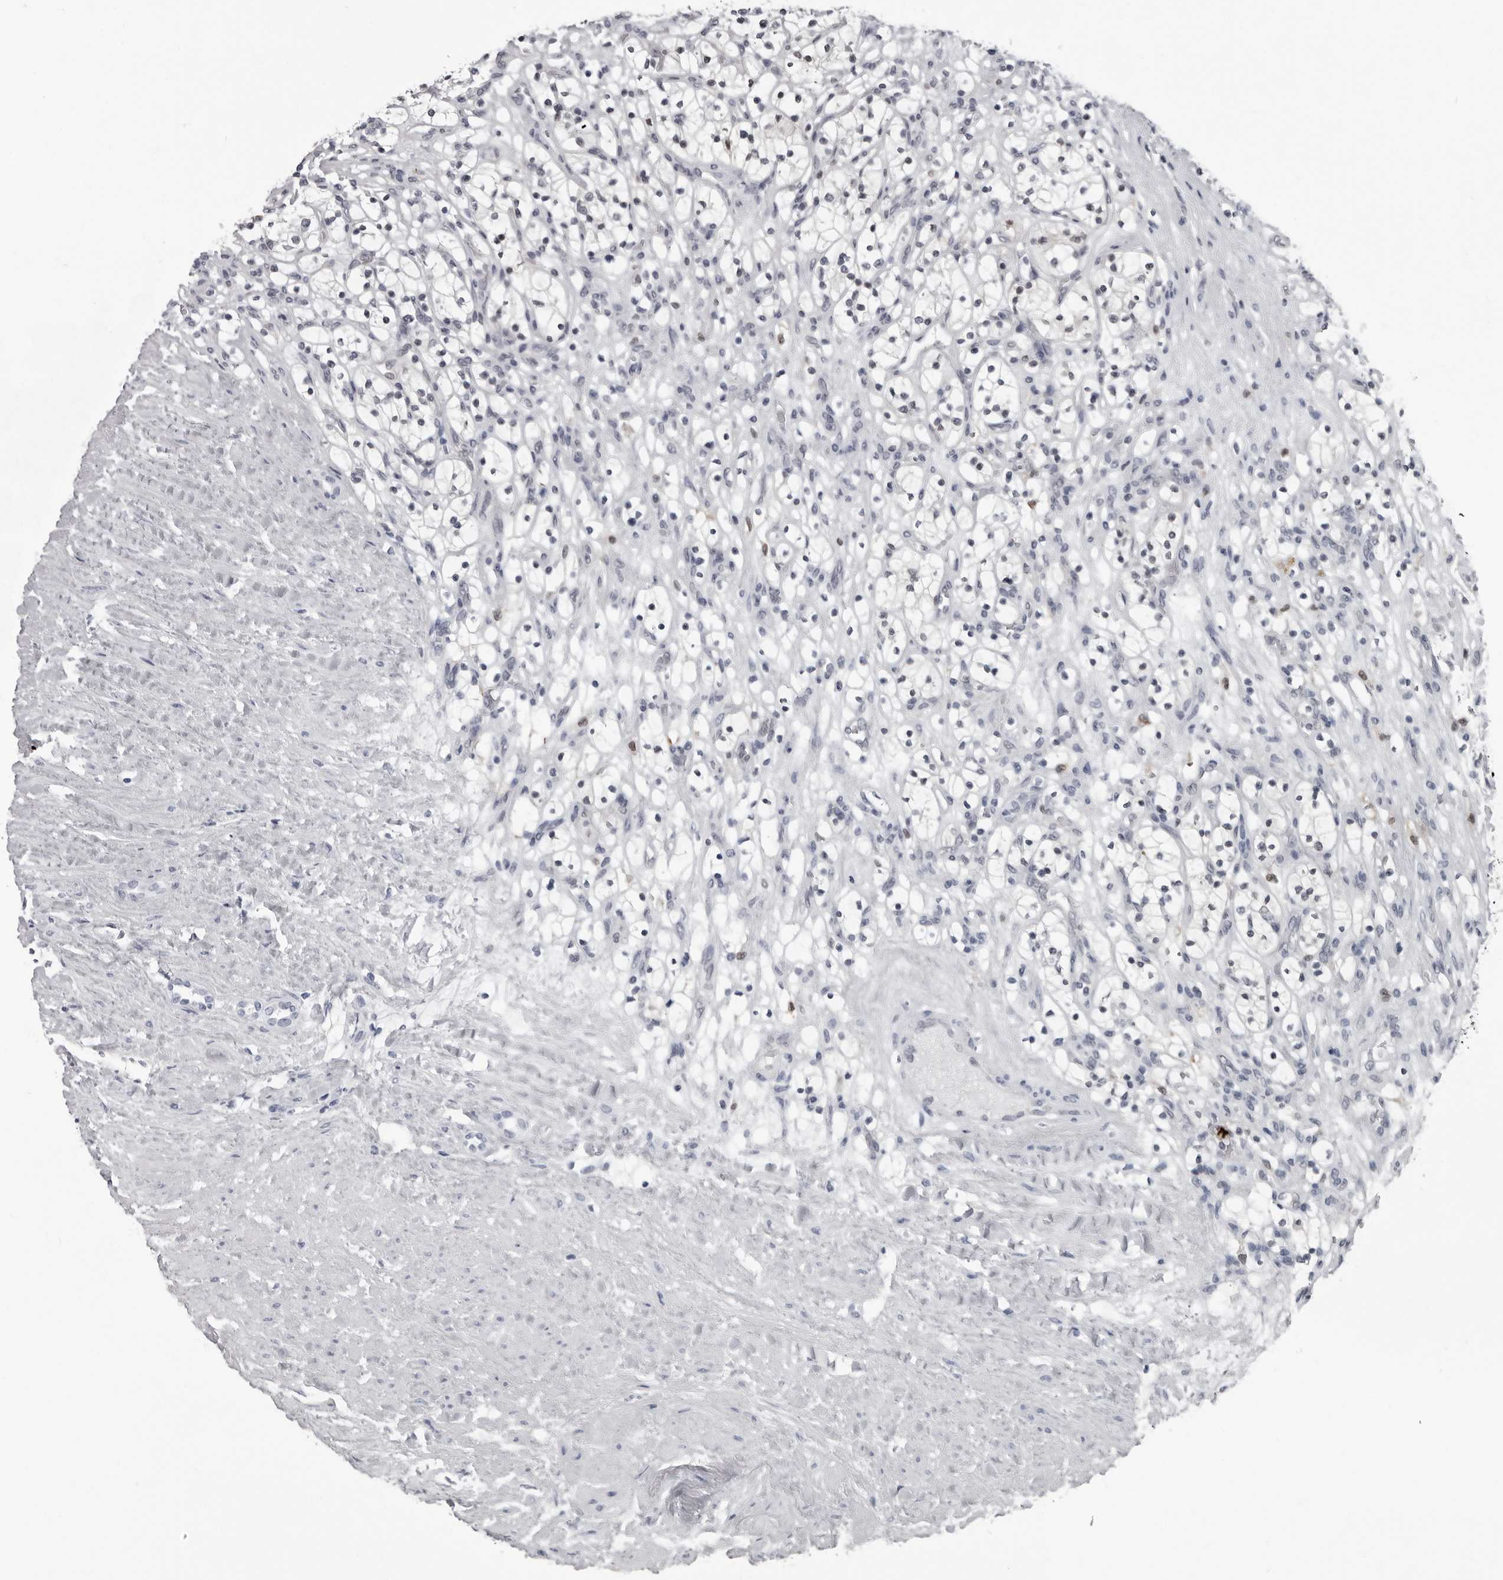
{"staining": {"intensity": "negative", "quantity": "none", "location": "none"}, "tissue": "renal cancer", "cell_type": "Tumor cells", "image_type": "cancer", "snomed": [{"axis": "morphology", "description": "Adenocarcinoma, NOS"}, {"axis": "topography", "description": "Kidney"}], "caption": "This is an immunohistochemistry (IHC) histopathology image of adenocarcinoma (renal). There is no positivity in tumor cells.", "gene": "LZIC", "patient": {"sex": "female", "age": 57}}